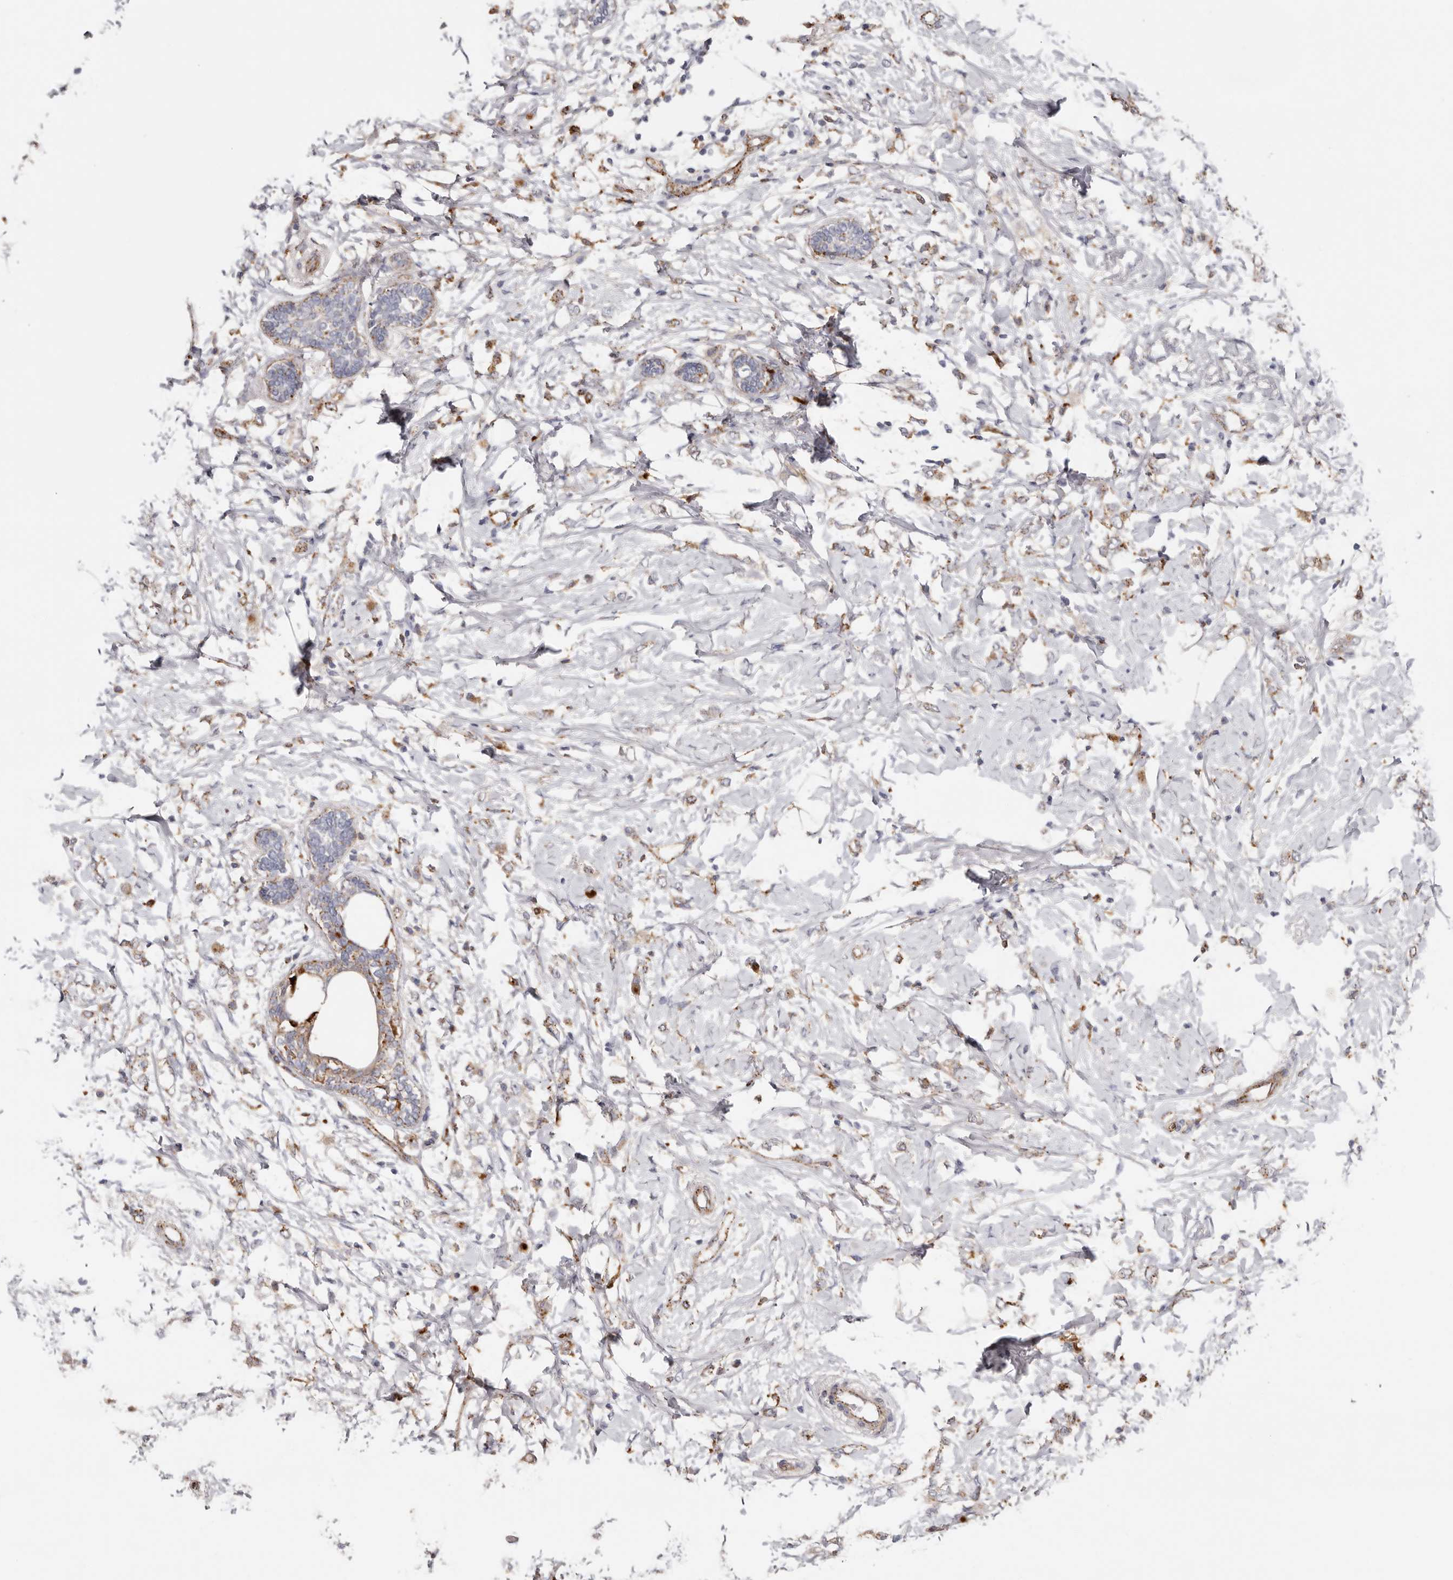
{"staining": {"intensity": "weak", "quantity": ">75%", "location": "cytoplasmic/membranous"}, "tissue": "breast cancer", "cell_type": "Tumor cells", "image_type": "cancer", "snomed": [{"axis": "morphology", "description": "Normal tissue, NOS"}, {"axis": "morphology", "description": "Lobular carcinoma"}, {"axis": "topography", "description": "Breast"}], "caption": "There is low levels of weak cytoplasmic/membranous staining in tumor cells of breast lobular carcinoma, as demonstrated by immunohistochemical staining (brown color).", "gene": "GRN", "patient": {"sex": "female", "age": 47}}